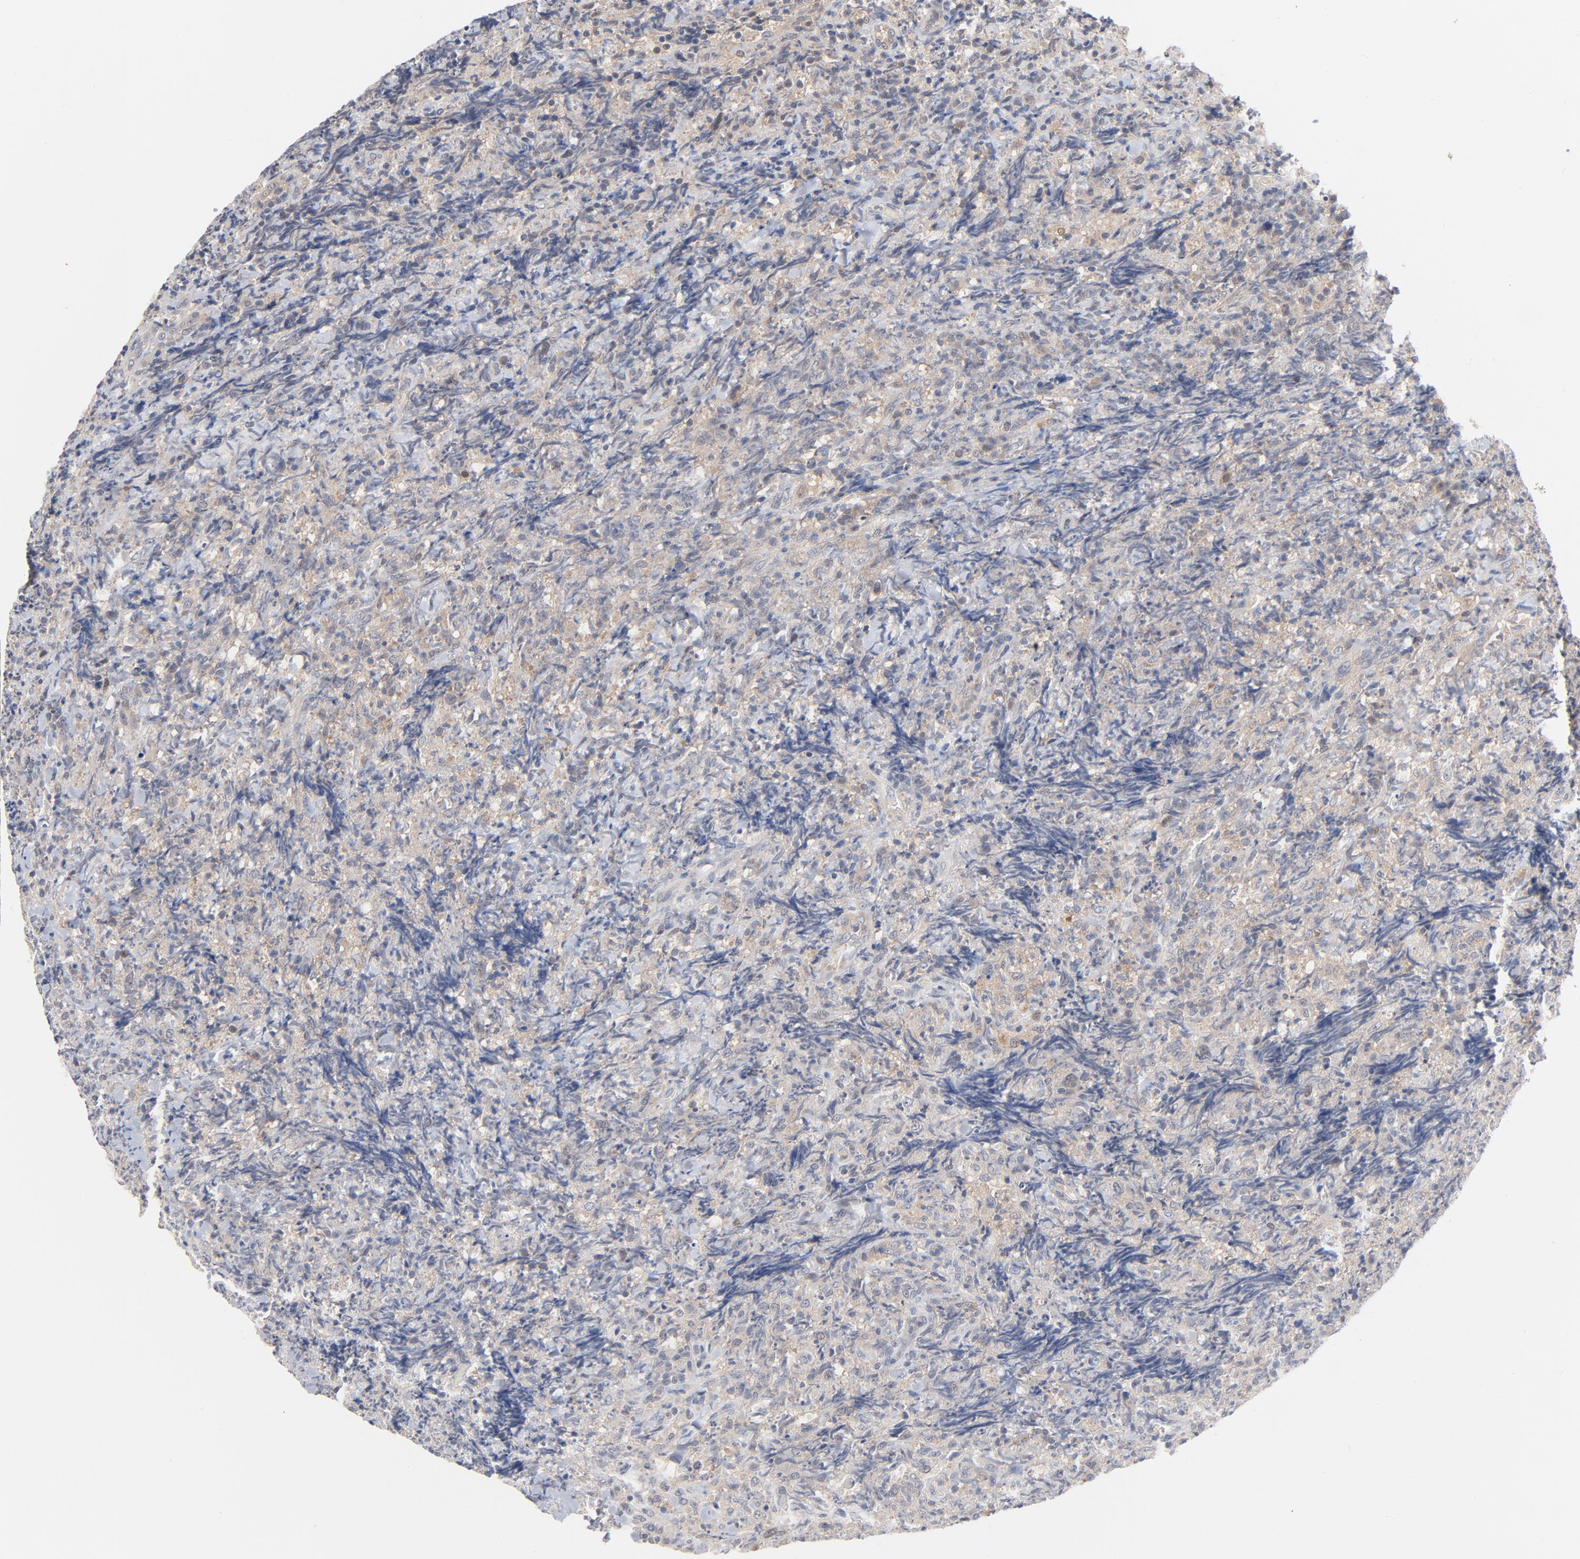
{"staining": {"intensity": "negative", "quantity": "none", "location": "none"}, "tissue": "lymphoma", "cell_type": "Tumor cells", "image_type": "cancer", "snomed": [{"axis": "morphology", "description": "Malignant lymphoma, non-Hodgkin's type, High grade"}, {"axis": "topography", "description": "Tonsil"}], "caption": "This is a micrograph of immunohistochemistry staining of lymphoma, which shows no staining in tumor cells.", "gene": "UBL4A", "patient": {"sex": "female", "age": 36}}